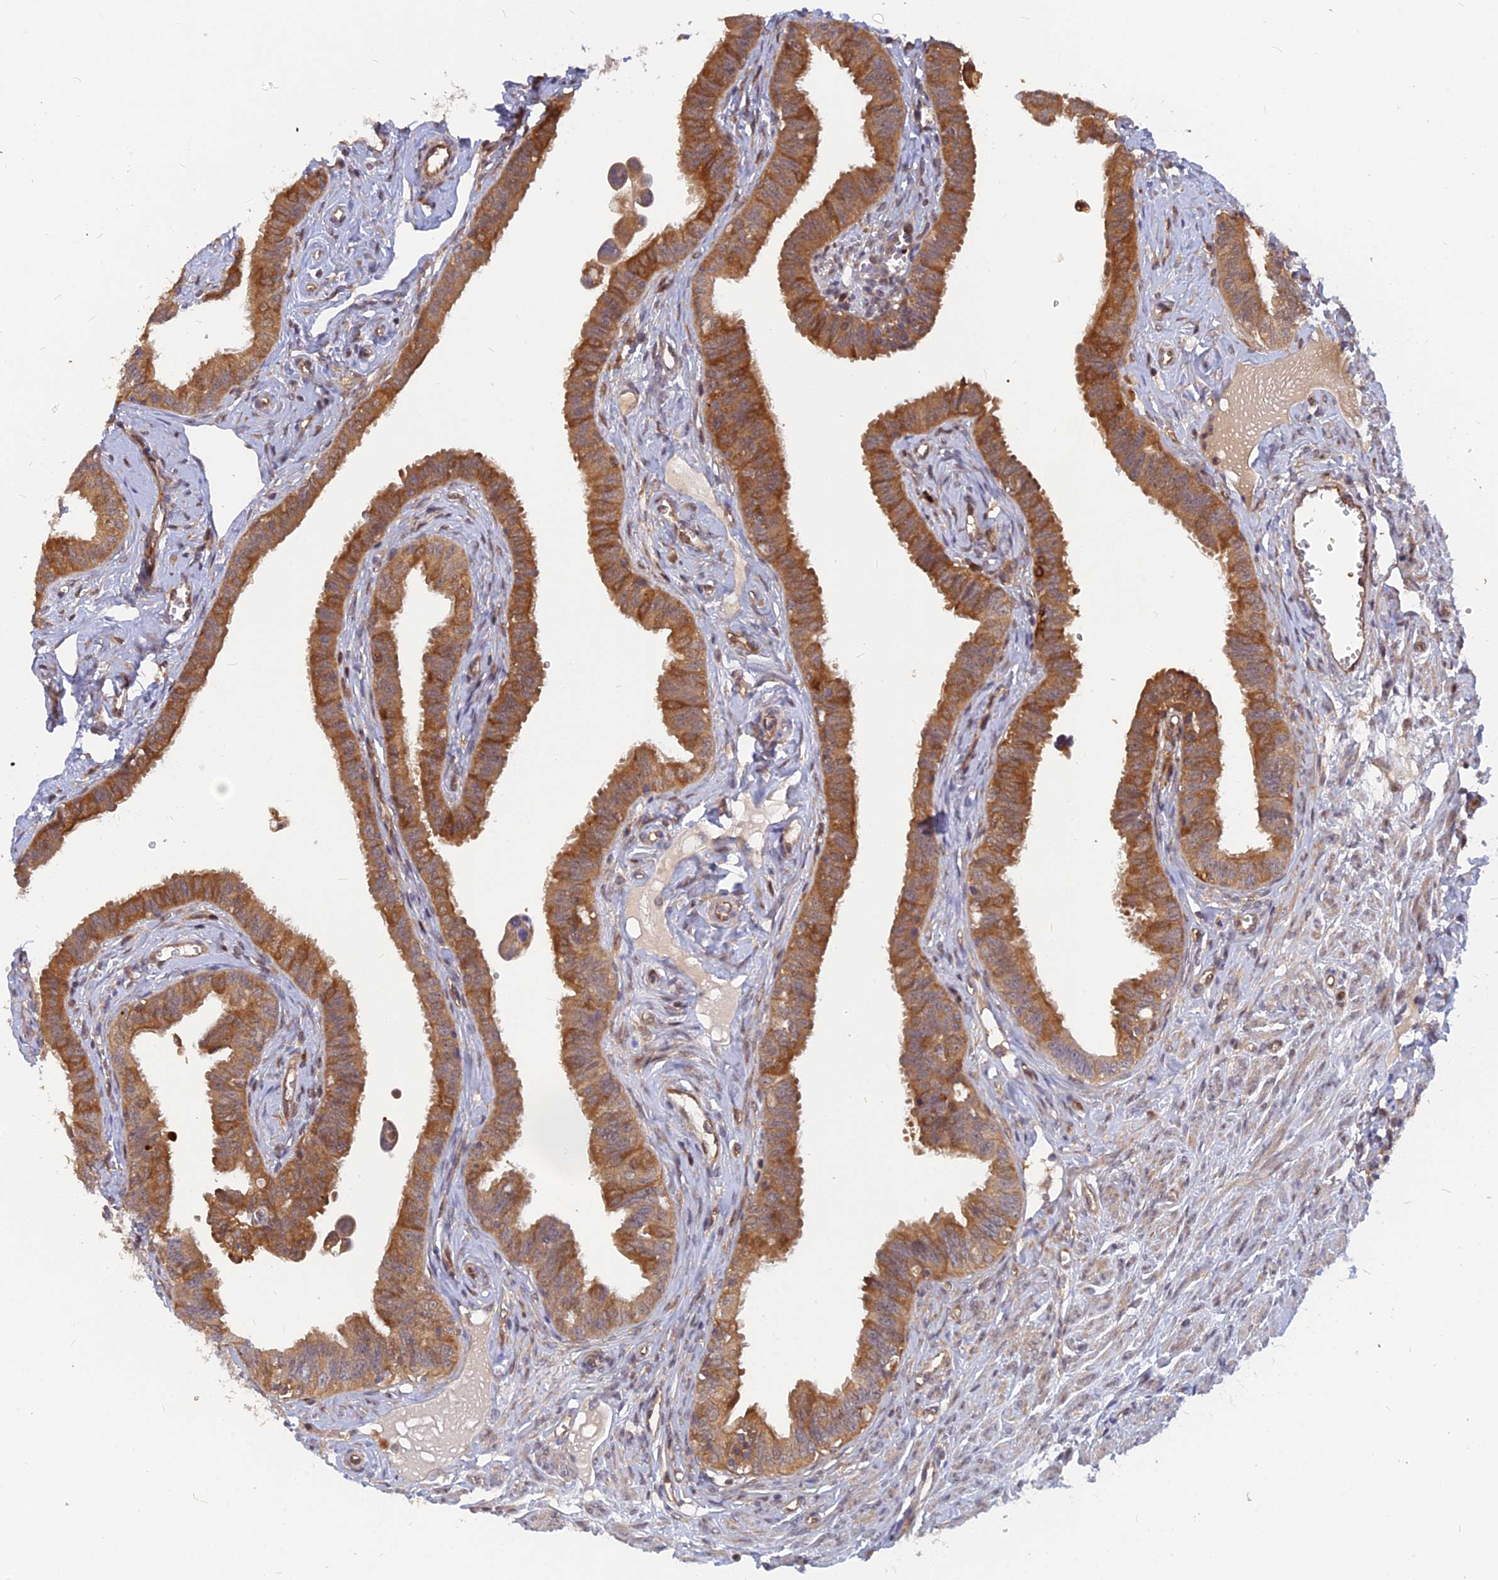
{"staining": {"intensity": "moderate", "quantity": ">75%", "location": "cytoplasmic/membranous,nuclear"}, "tissue": "fallopian tube", "cell_type": "Glandular cells", "image_type": "normal", "snomed": [{"axis": "morphology", "description": "Normal tissue, NOS"}, {"axis": "morphology", "description": "Carcinoma, NOS"}, {"axis": "topography", "description": "Fallopian tube"}, {"axis": "topography", "description": "Ovary"}], "caption": "A micrograph of fallopian tube stained for a protein reveals moderate cytoplasmic/membranous,nuclear brown staining in glandular cells. The staining was performed using DAB, with brown indicating positive protein expression. Nuclei are stained blue with hematoxylin.", "gene": "ARL2BP", "patient": {"sex": "female", "age": 59}}